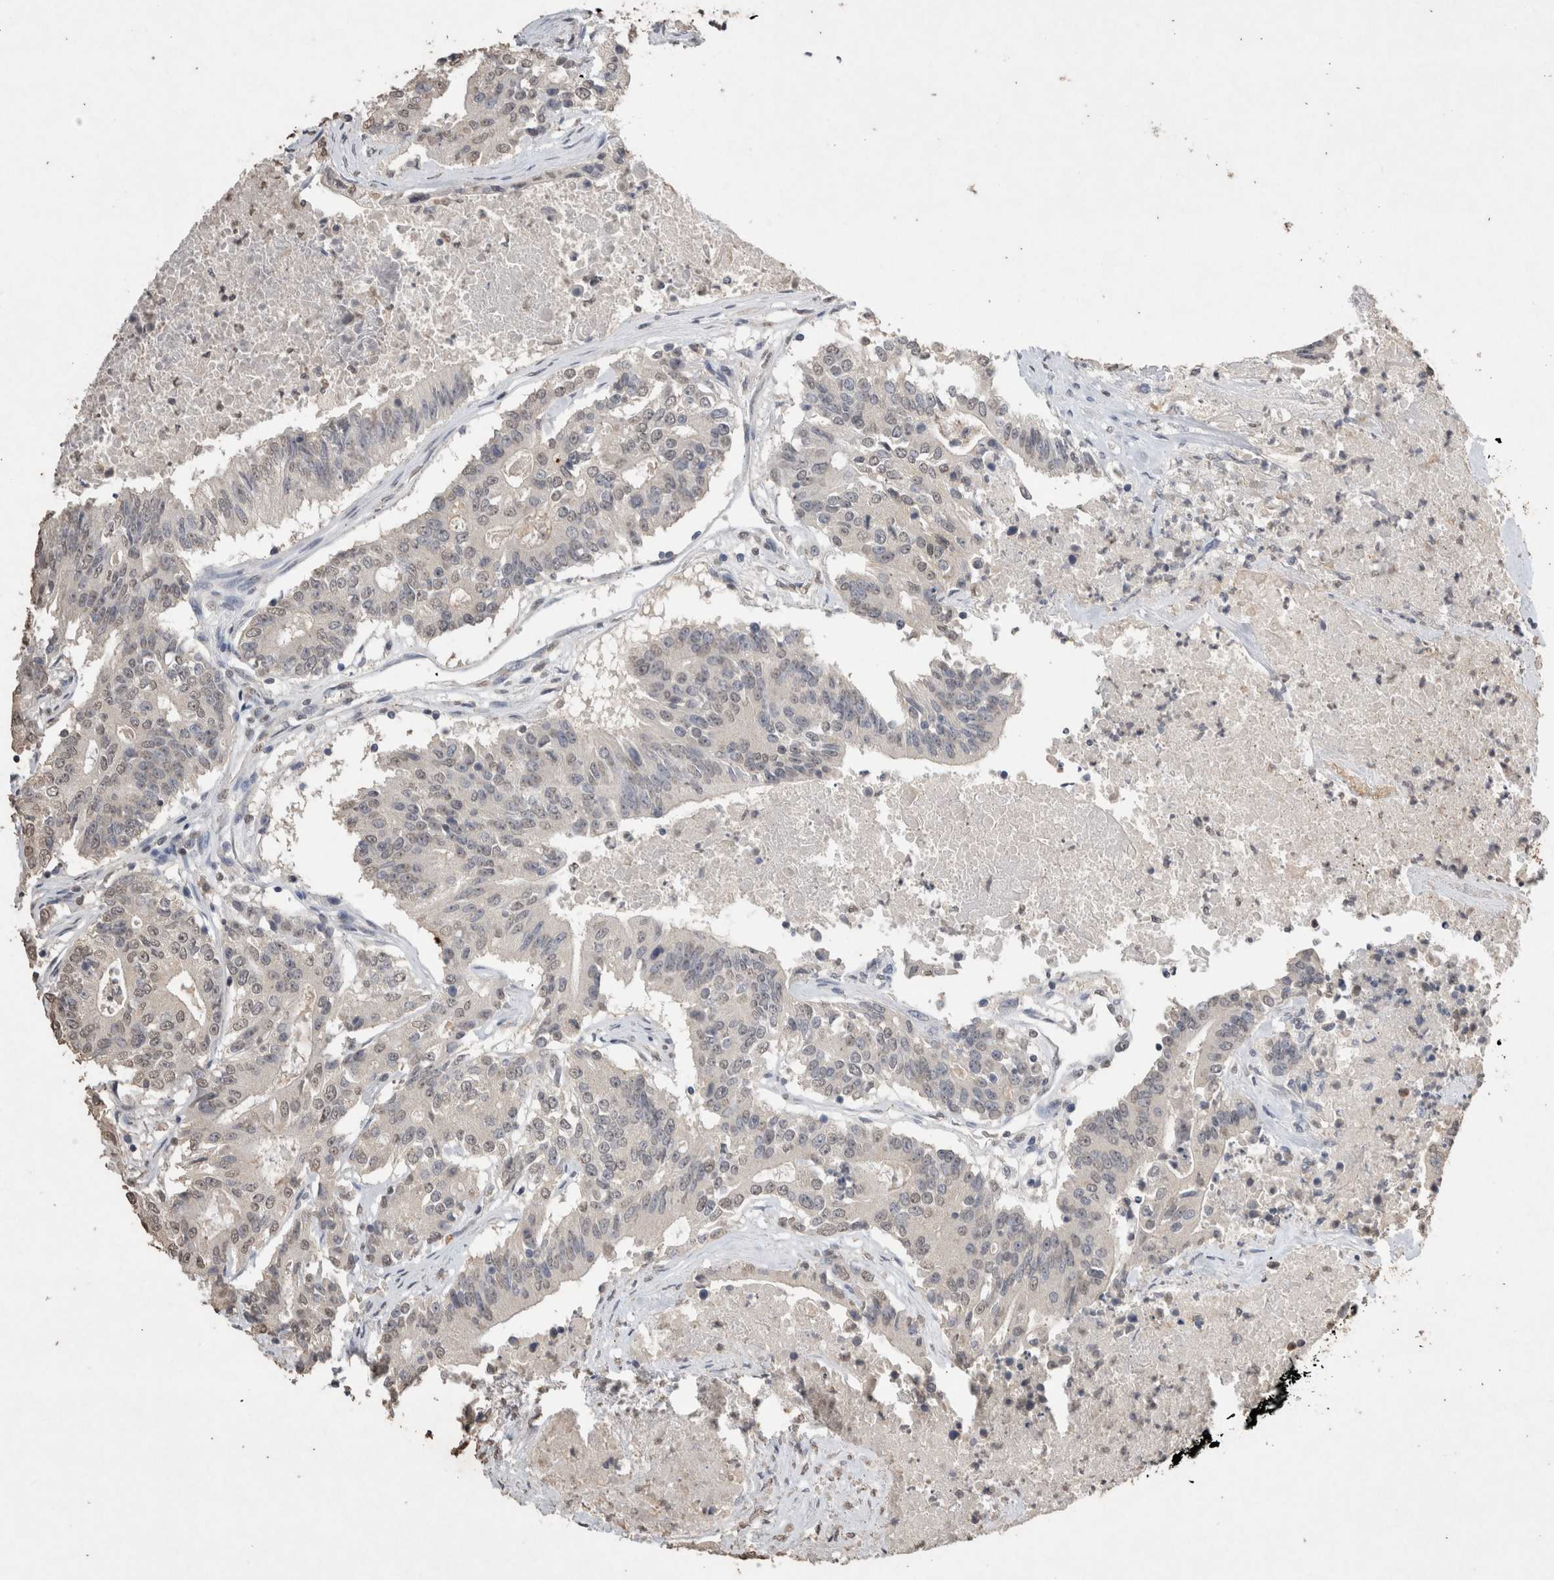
{"staining": {"intensity": "weak", "quantity": "<25%", "location": "nuclear"}, "tissue": "colorectal cancer", "cell_type": "Tumor cells", "image_type": "cancer", "snomed": [{"axis": "morphology", "description": "Adenocarcinoma, NOS"}, {"axis": "topography", "description": "Colon"}], "caption": "Tumor cells show no significant expression in adenocarcinoma (colorectal).", "gene": "LGALS2", "patient": {"sex": "female", "age": 77}}